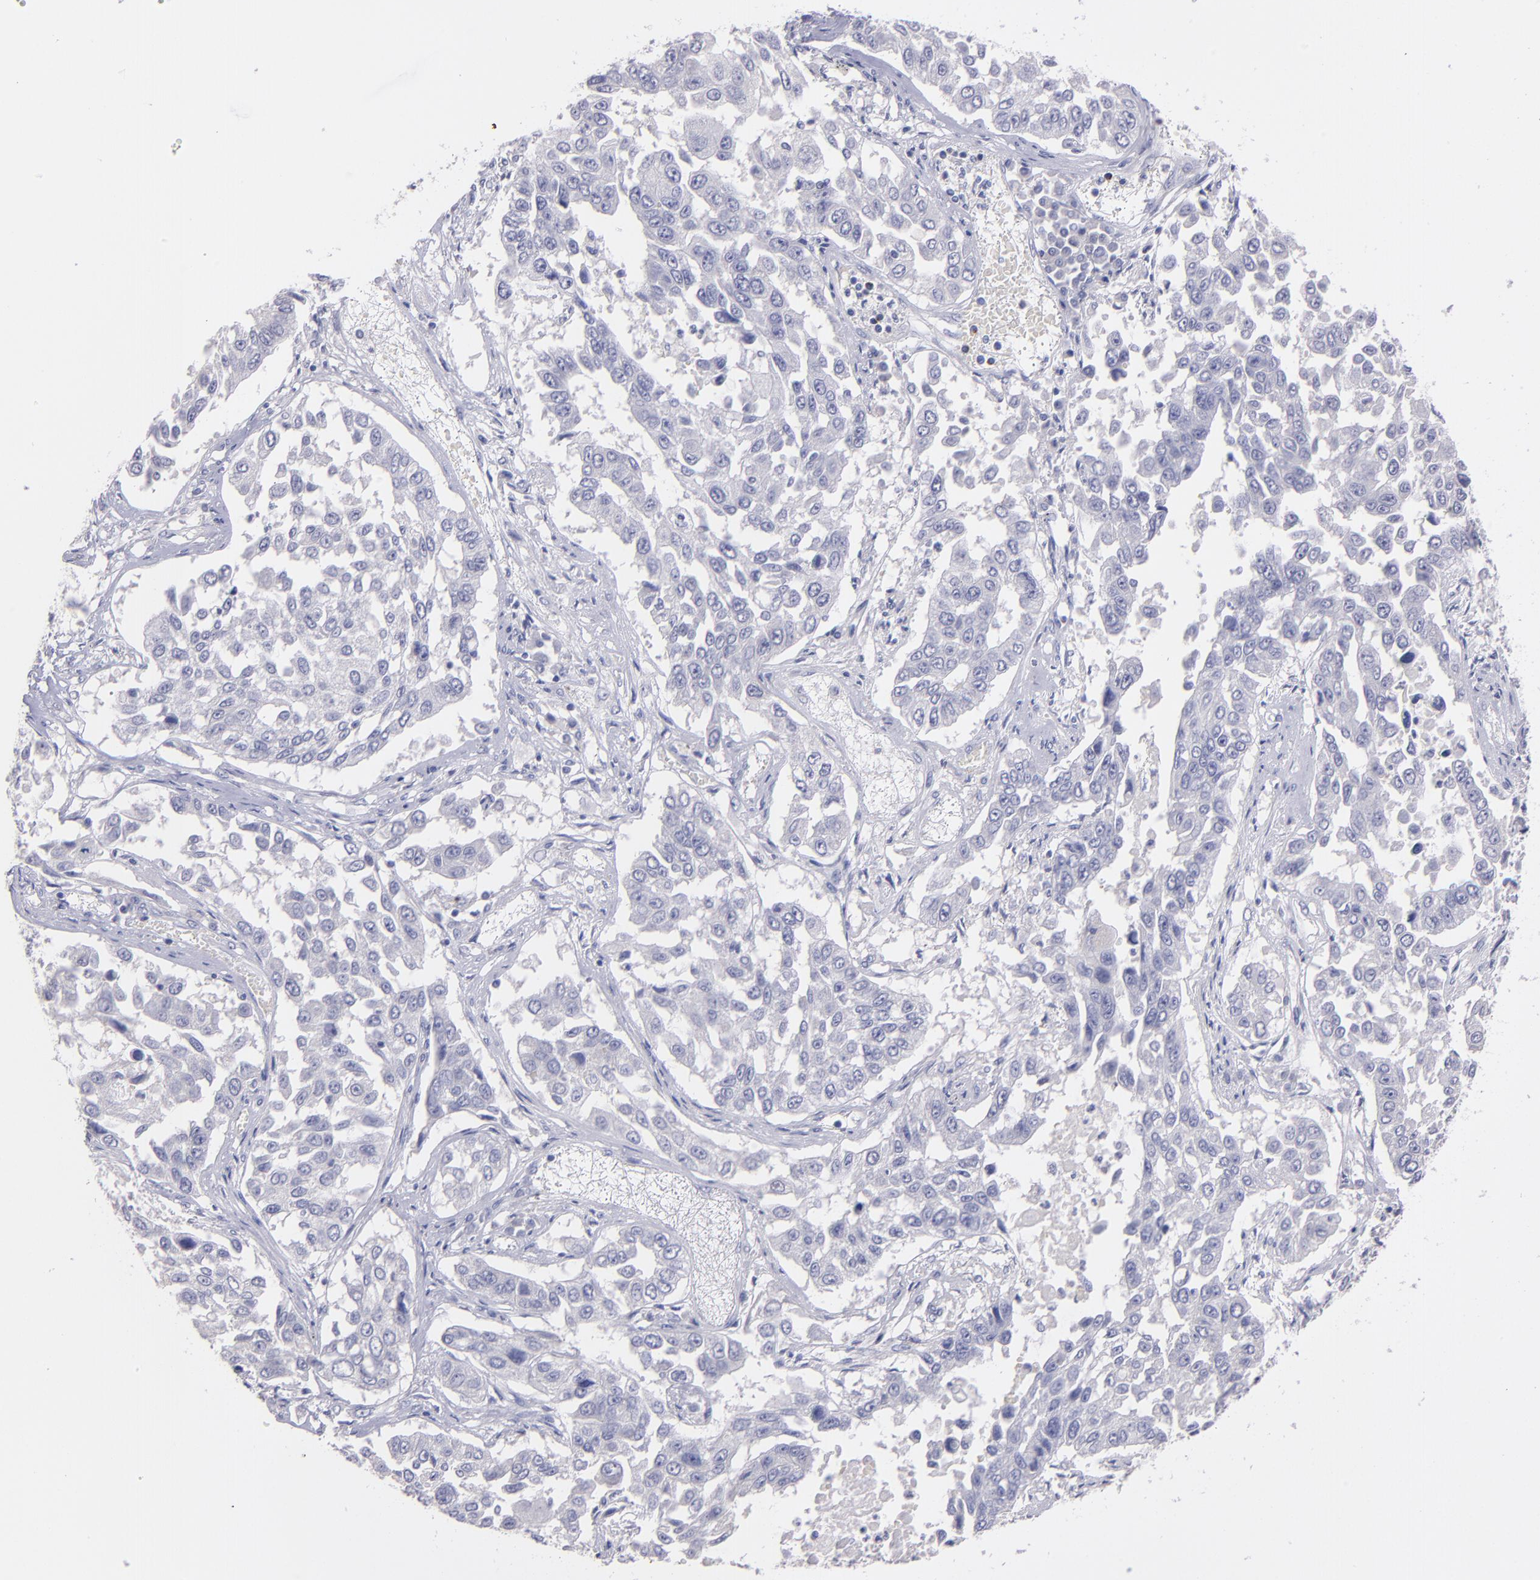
{"staining": {"intensity": "negative", "quantity": "none", "location": "none"}, "tissue": "lung cancer", "cell_type": "Tumor cells", "image_type": "cancer", "snomed": [{"axis": "morphology", "description": "Squamous cell carcinoma, NOS"}, {"axis": "topography", "description": "Lung"}], "caption": "Lung cancer stained for a protein using immunohistochemistry (IHC) displays no staining tumor cells.", "gene": "SNAP25", "patient": {"sex": "male", "age": 71}}